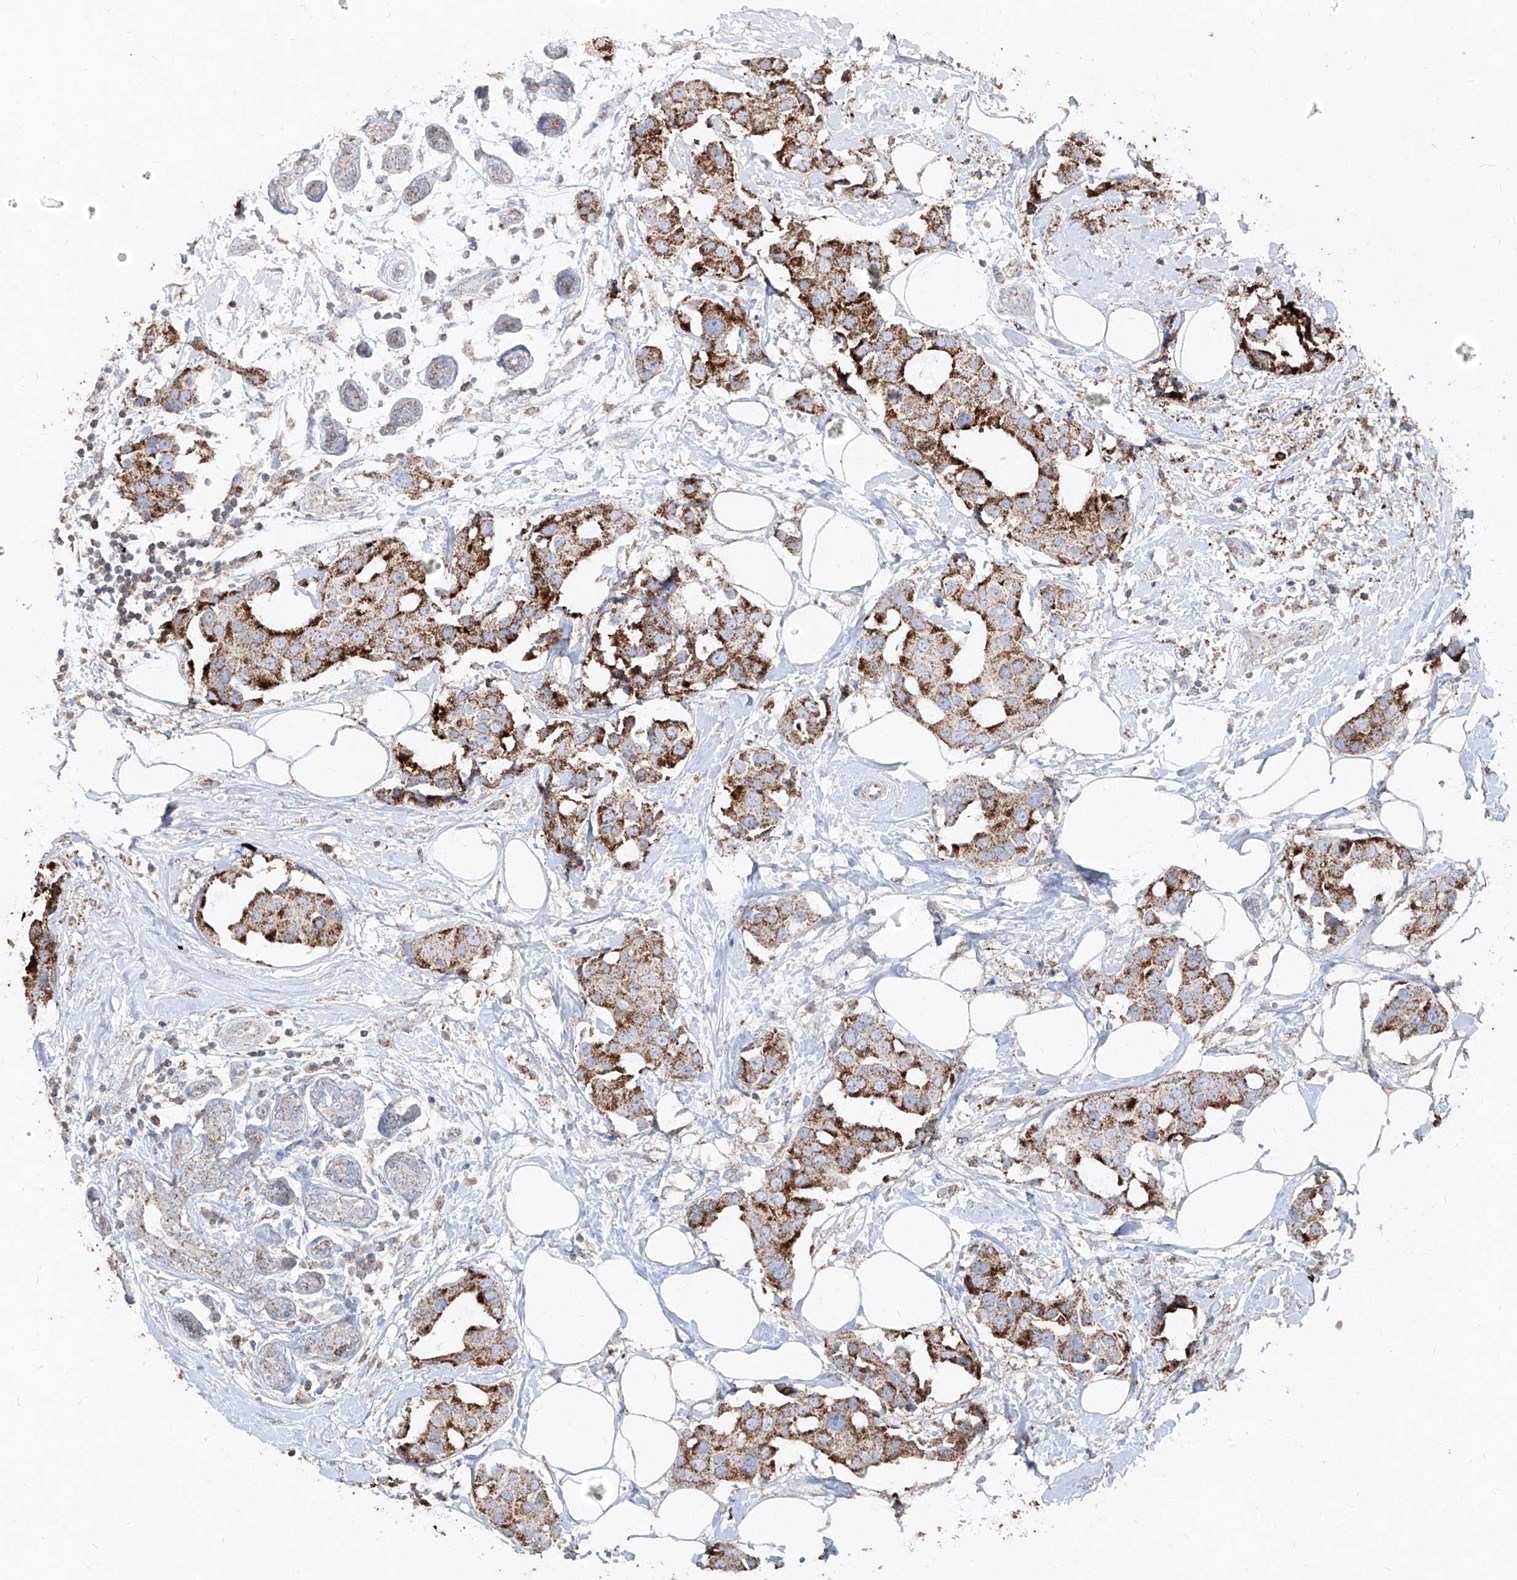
{"staining": {"intensity": "moderate", "quantity": ">75%", "location": "cytoplasmic/membranous"}, "tissue": "breast cancer", "cell_type": "Tumor cells", "image_type": "cancer", "snomed": [{"axis": "morphology", "description": "Normal tissue, NOS"}, {"axis": "morphology", "description": "Duct carcinoma"}, {"axis": "topography", "description": "Breast"}], "caption": "Protein staining displays moderate cytoplasmic/membranous positivity in about >75% of tumor cells in breast invasive ductal carcinoma. The staining was performed using DAB, with brown indicating positive protein expression. Nuclei are stained blue with hematoxylin.", "gene": "ABCD3", "patient": {"sex": "female", "age": 39}}